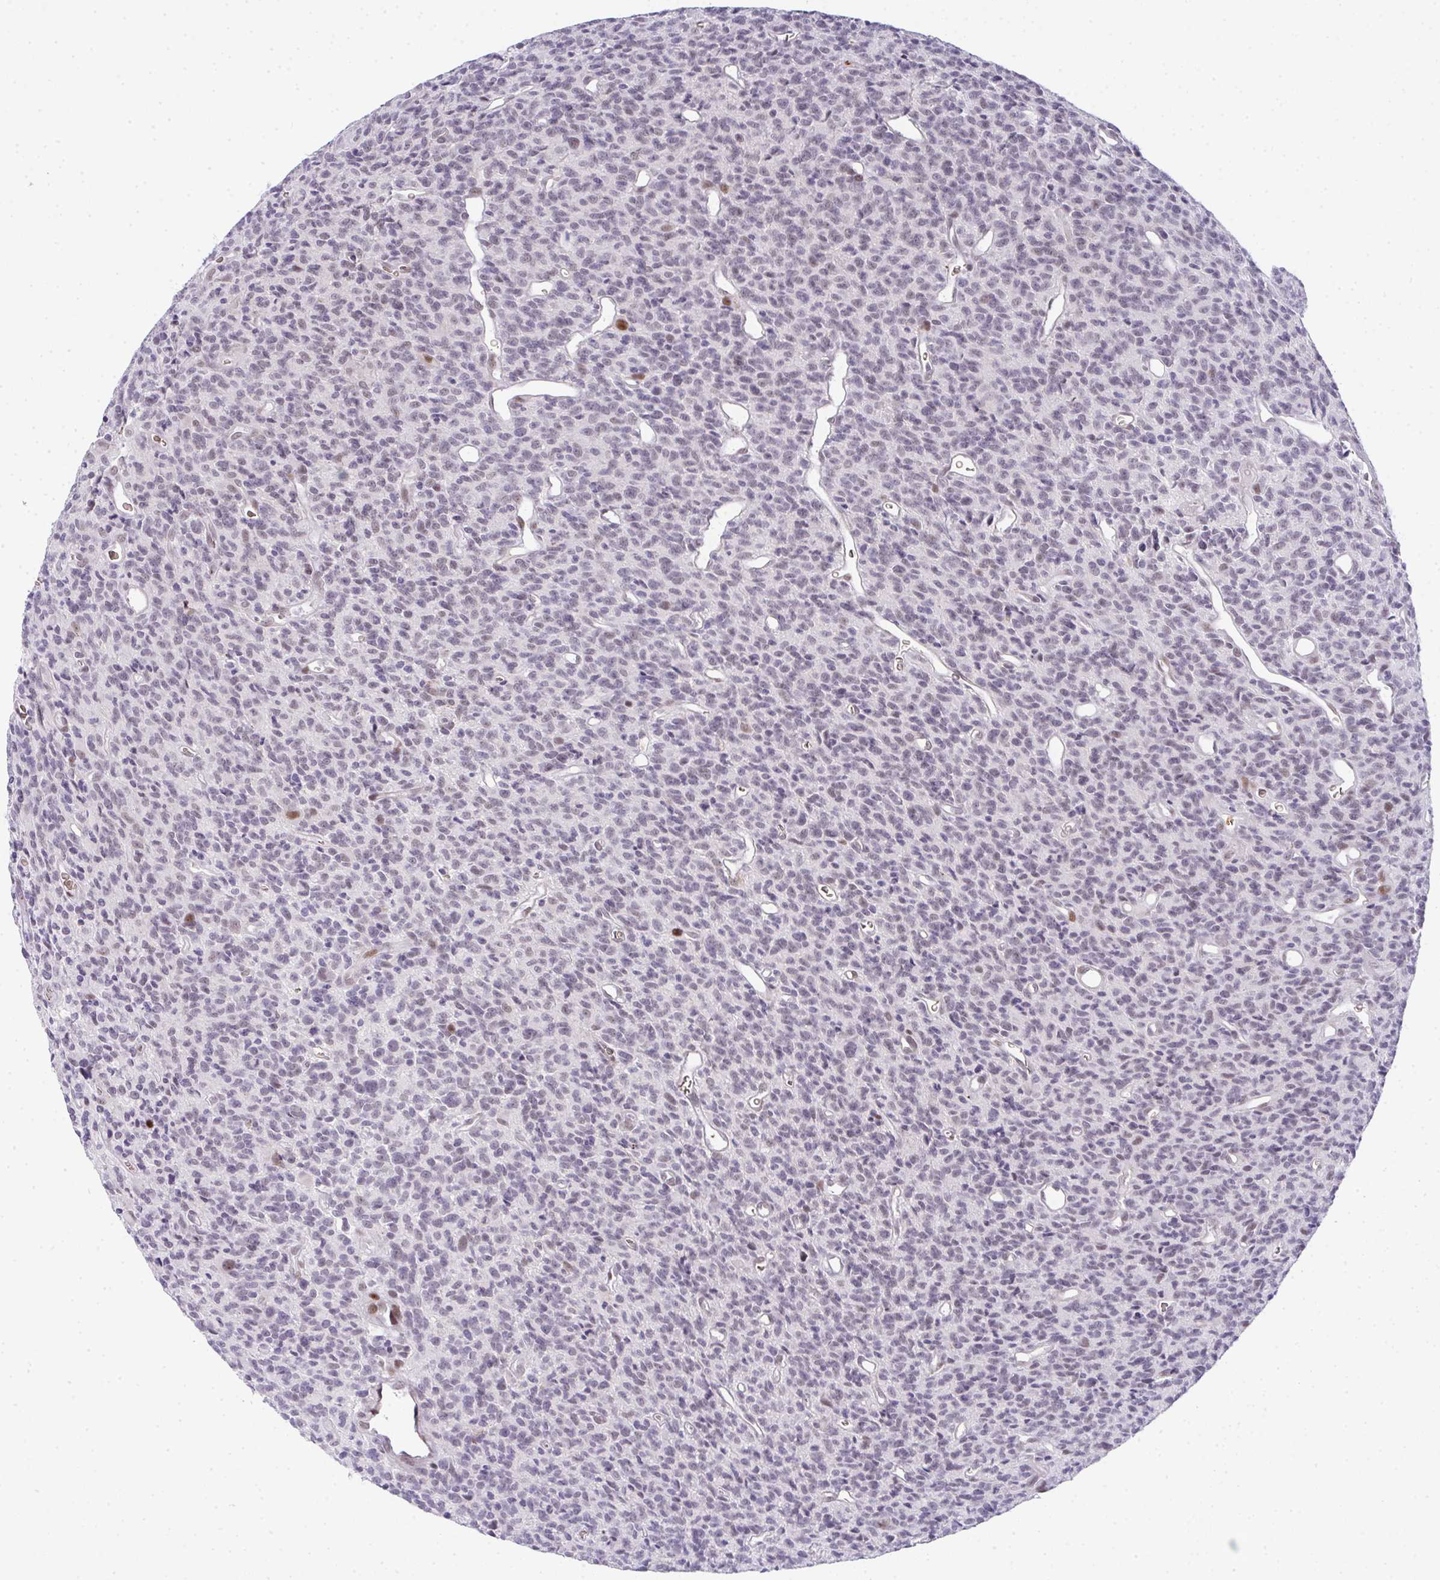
{"staining": {"intensity": "negative", "quantity": "none", "location": "none"}, "tissue": "glioma", "cell_type": "Tumor cells", "image_type": "cancer", "snomed": [{"axis": "morphology", "description": "Glioma, malignant, High grade"}, {"axis": "topography", "description": "Brain"}], "caption": "Tumor cells are negative for protein expression in human glioma.", "gene": "TNMD", "patient": {"sex": "male", "age": 76}}